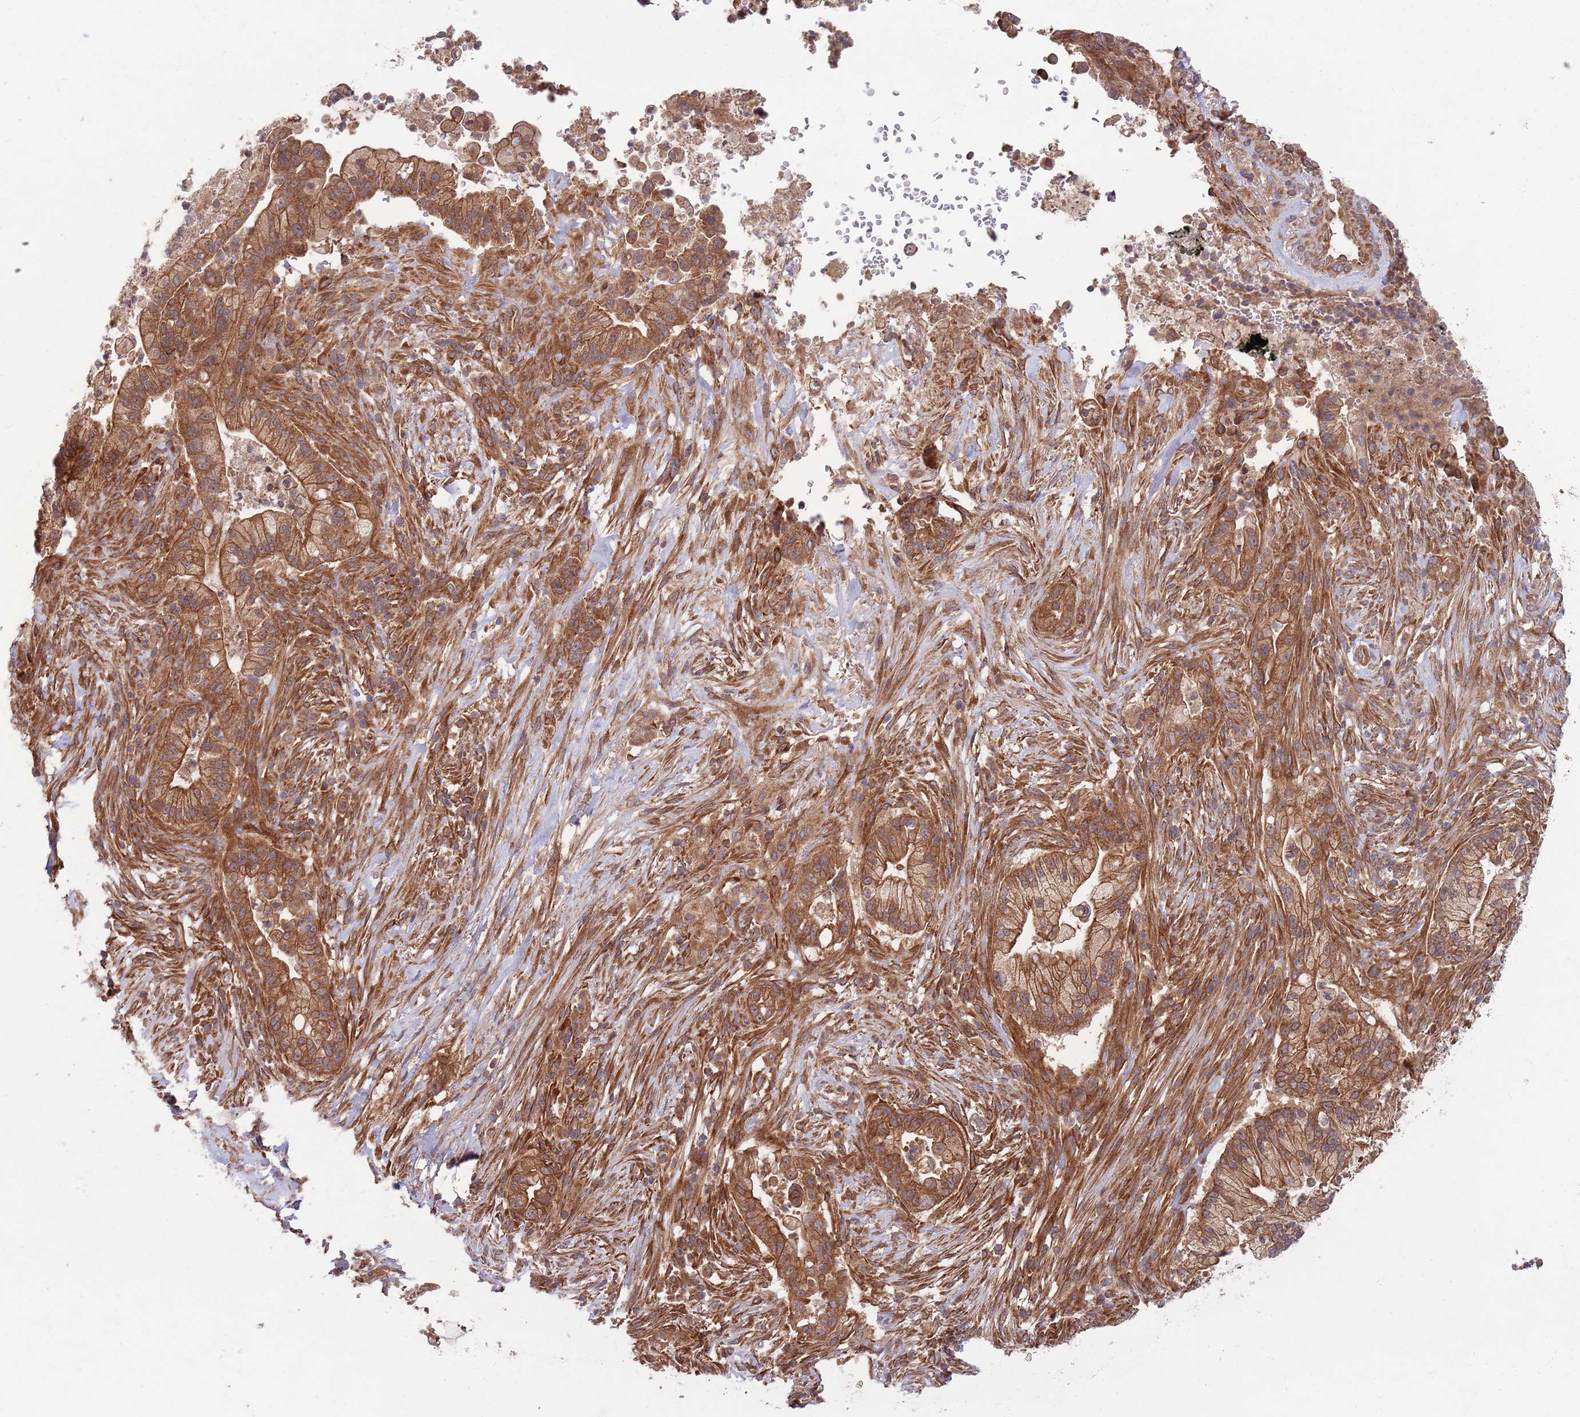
{"staining": {"intensity": "strong", "quantity": ">75%", "location": "cytoplasmic/membranous"}, "tissue": "pancreatic cancer", "cell_type": "Tumor cells", "image_type": "cancer", "snomed": [{"axis": "morphology", "description": "Adenocarcinoma, NOS"}, {"axis": "topography", "description": "Pancreas"}], "caption": "This histopathology image demonstrates immunohistochemistry staining of pancreatic cancer, with high strong cytoplasmic/membranous staining in approximately >75% of tumor cells.", "gene": "MFNG", "patient": {"sex": "male", "age": 44}}